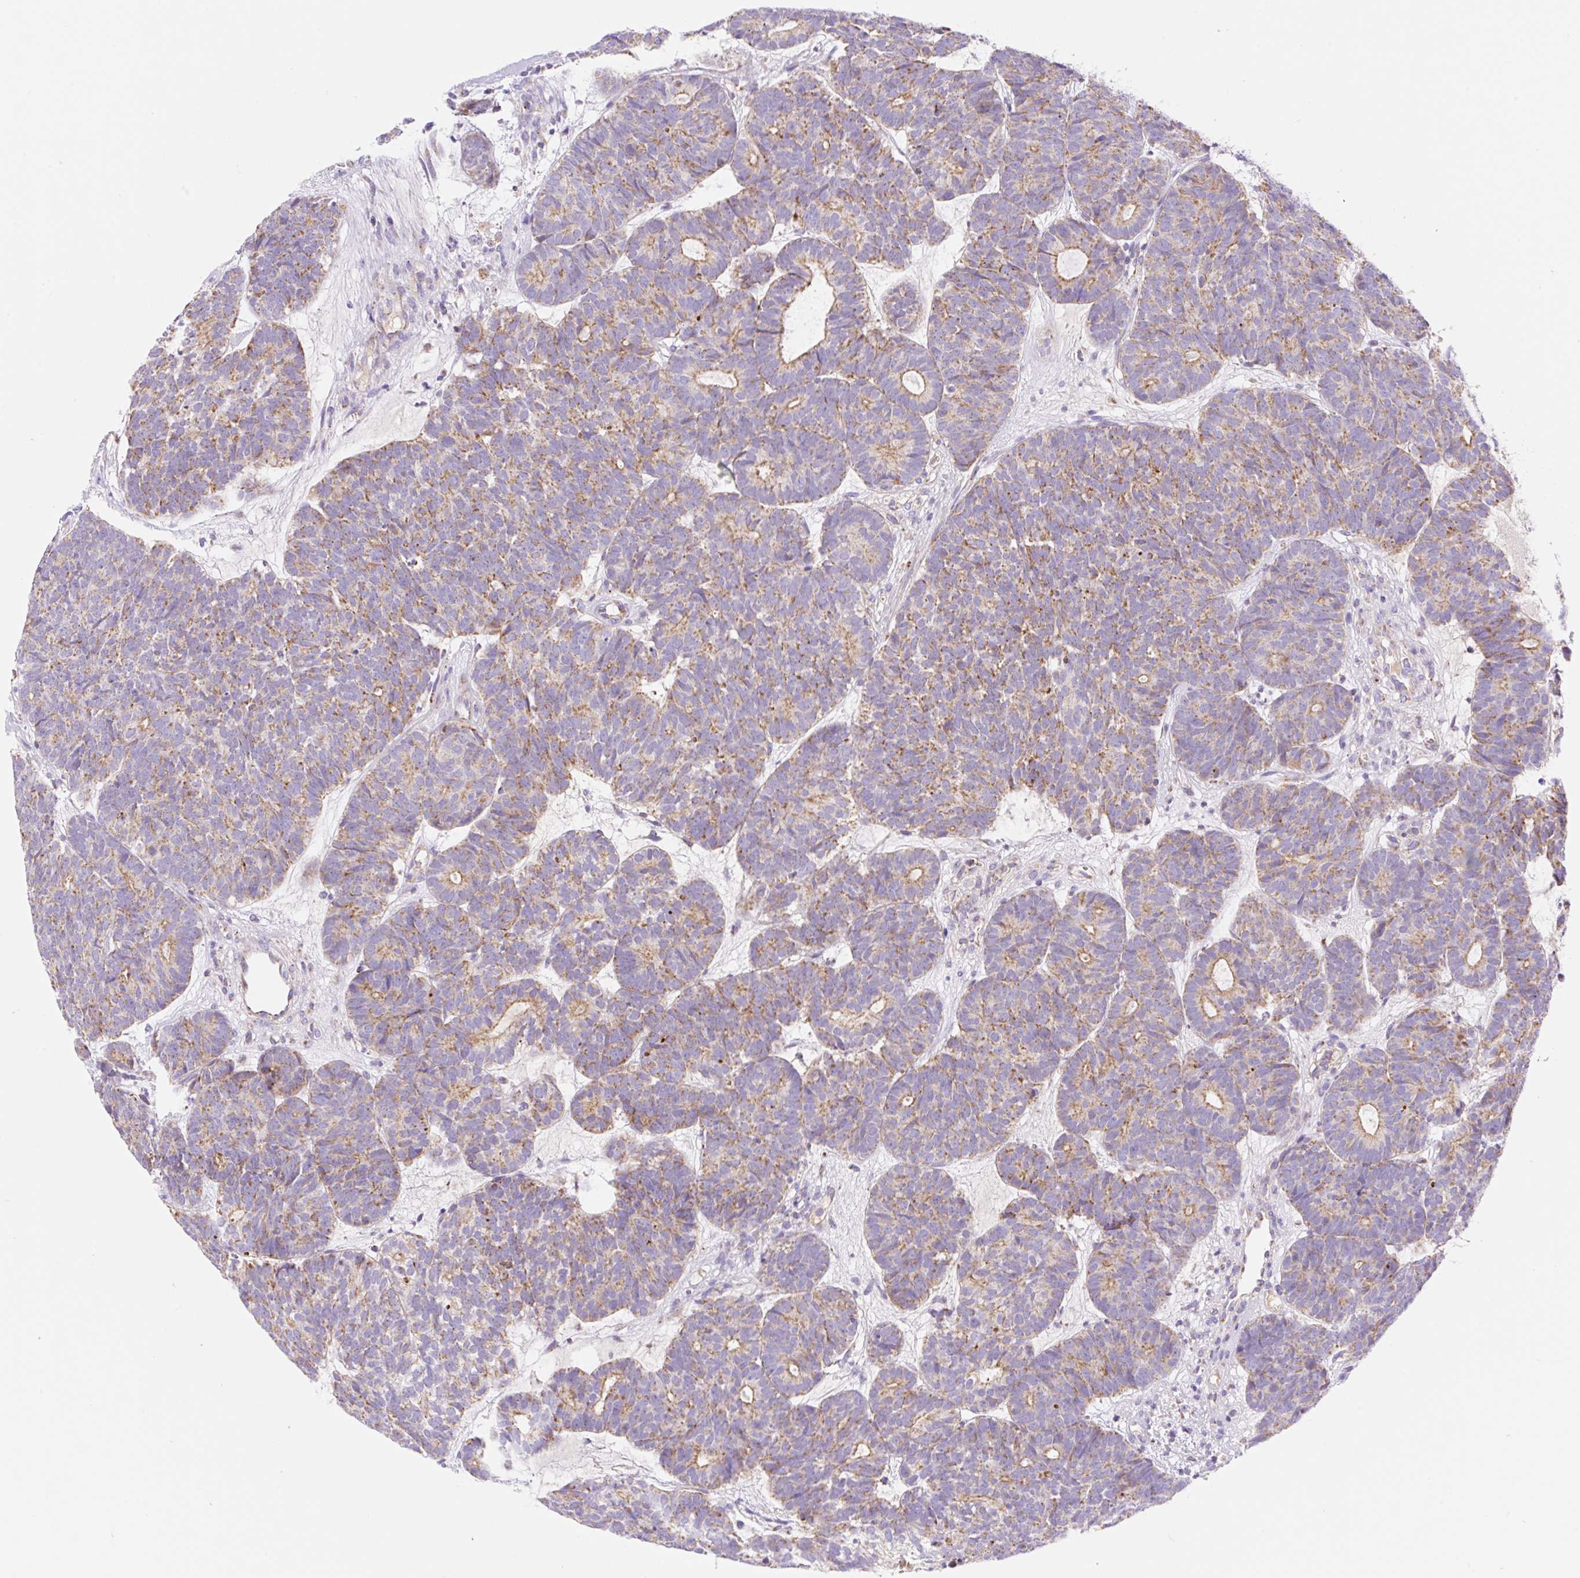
{"staining": {"intensity": "moderate", "quantity": ">75%", "location": "cytoplasmic/membranous"}, "tissue": "head and neck cancer", "cell_type": "Tumor cells", "image_type": "cancer", "snomed": [{"axis": "morphology", "description": "Adenocarcinoma, NOS"}, {"axis": "topography", "description": "Head-Neck"}], "caption": "DAB immunohistochemical staining of human head and neck cancer displays moderate cytoplasmic/membranous protein expression in about >75% of tumor cells. (DAB (3,3'-diaminobenzidine) IHC with brightfield microscopy, high magnification).", "gene": "ETNK2", "patient": {"sex": "female", "age": 81}}